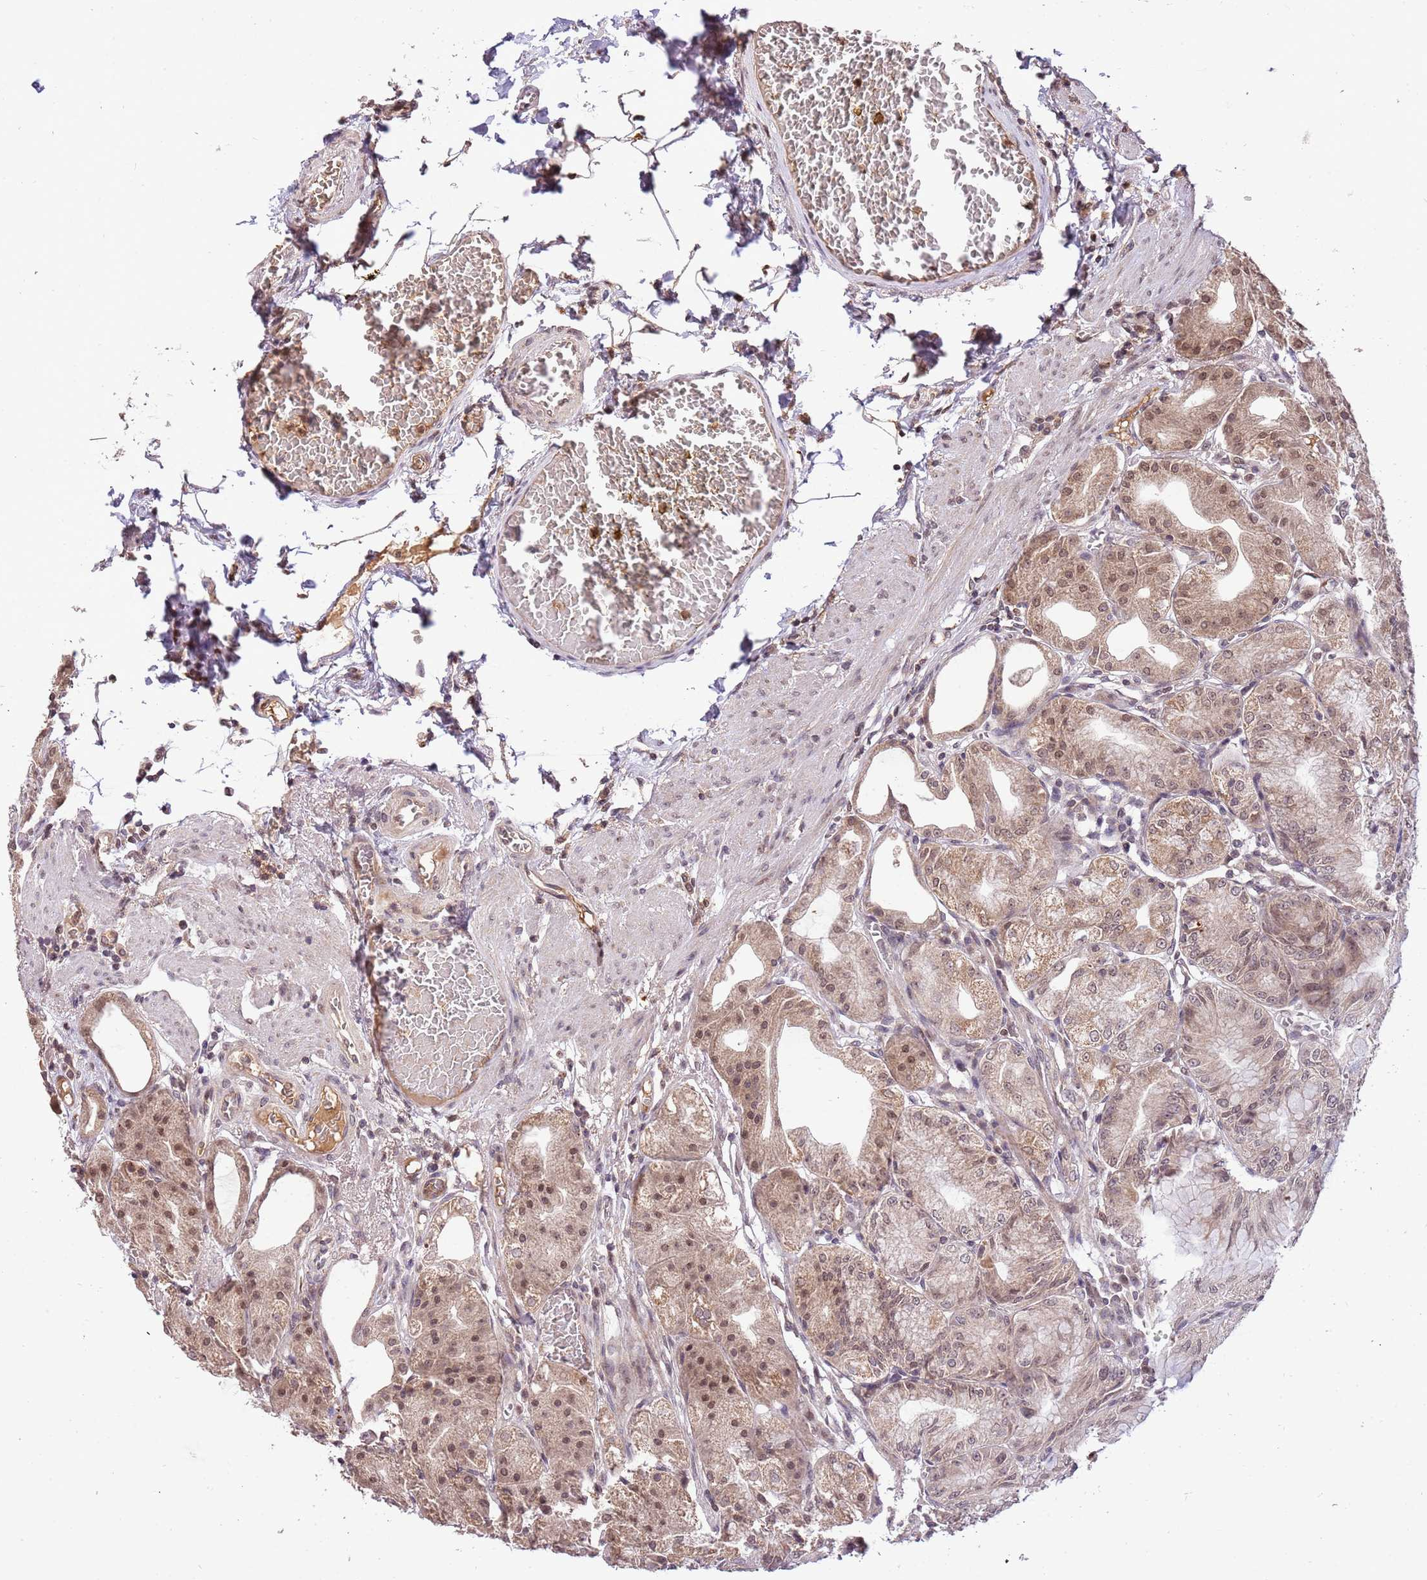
{"staining": {"intensity": "moderate", "quantity": ">75%", "location": "cytoplasmic/membranous,nuclear"}, "tissue": "stomach", "cell_type": "Glandular cells", "image_type": "normal", "snomed": [{"axis": "morphology", "description": "Normal tissue, NOS"}, {"axis": "topography", "description": "Stomach, upper"}, {"axis": "topography", "description": "Stomach, lower"}], "caption": "High-magnification brightfield microscopy of normal stomach stained with DAB (brown) and counterstained with hematoxylin (blue). glandular cells exhibit moderate cytoplasmic/membranous,nuclear staining is seen in approximately>75% of cells.", "gene": "SAMSN1", "patient": {"sex": "male", "age": 71}}